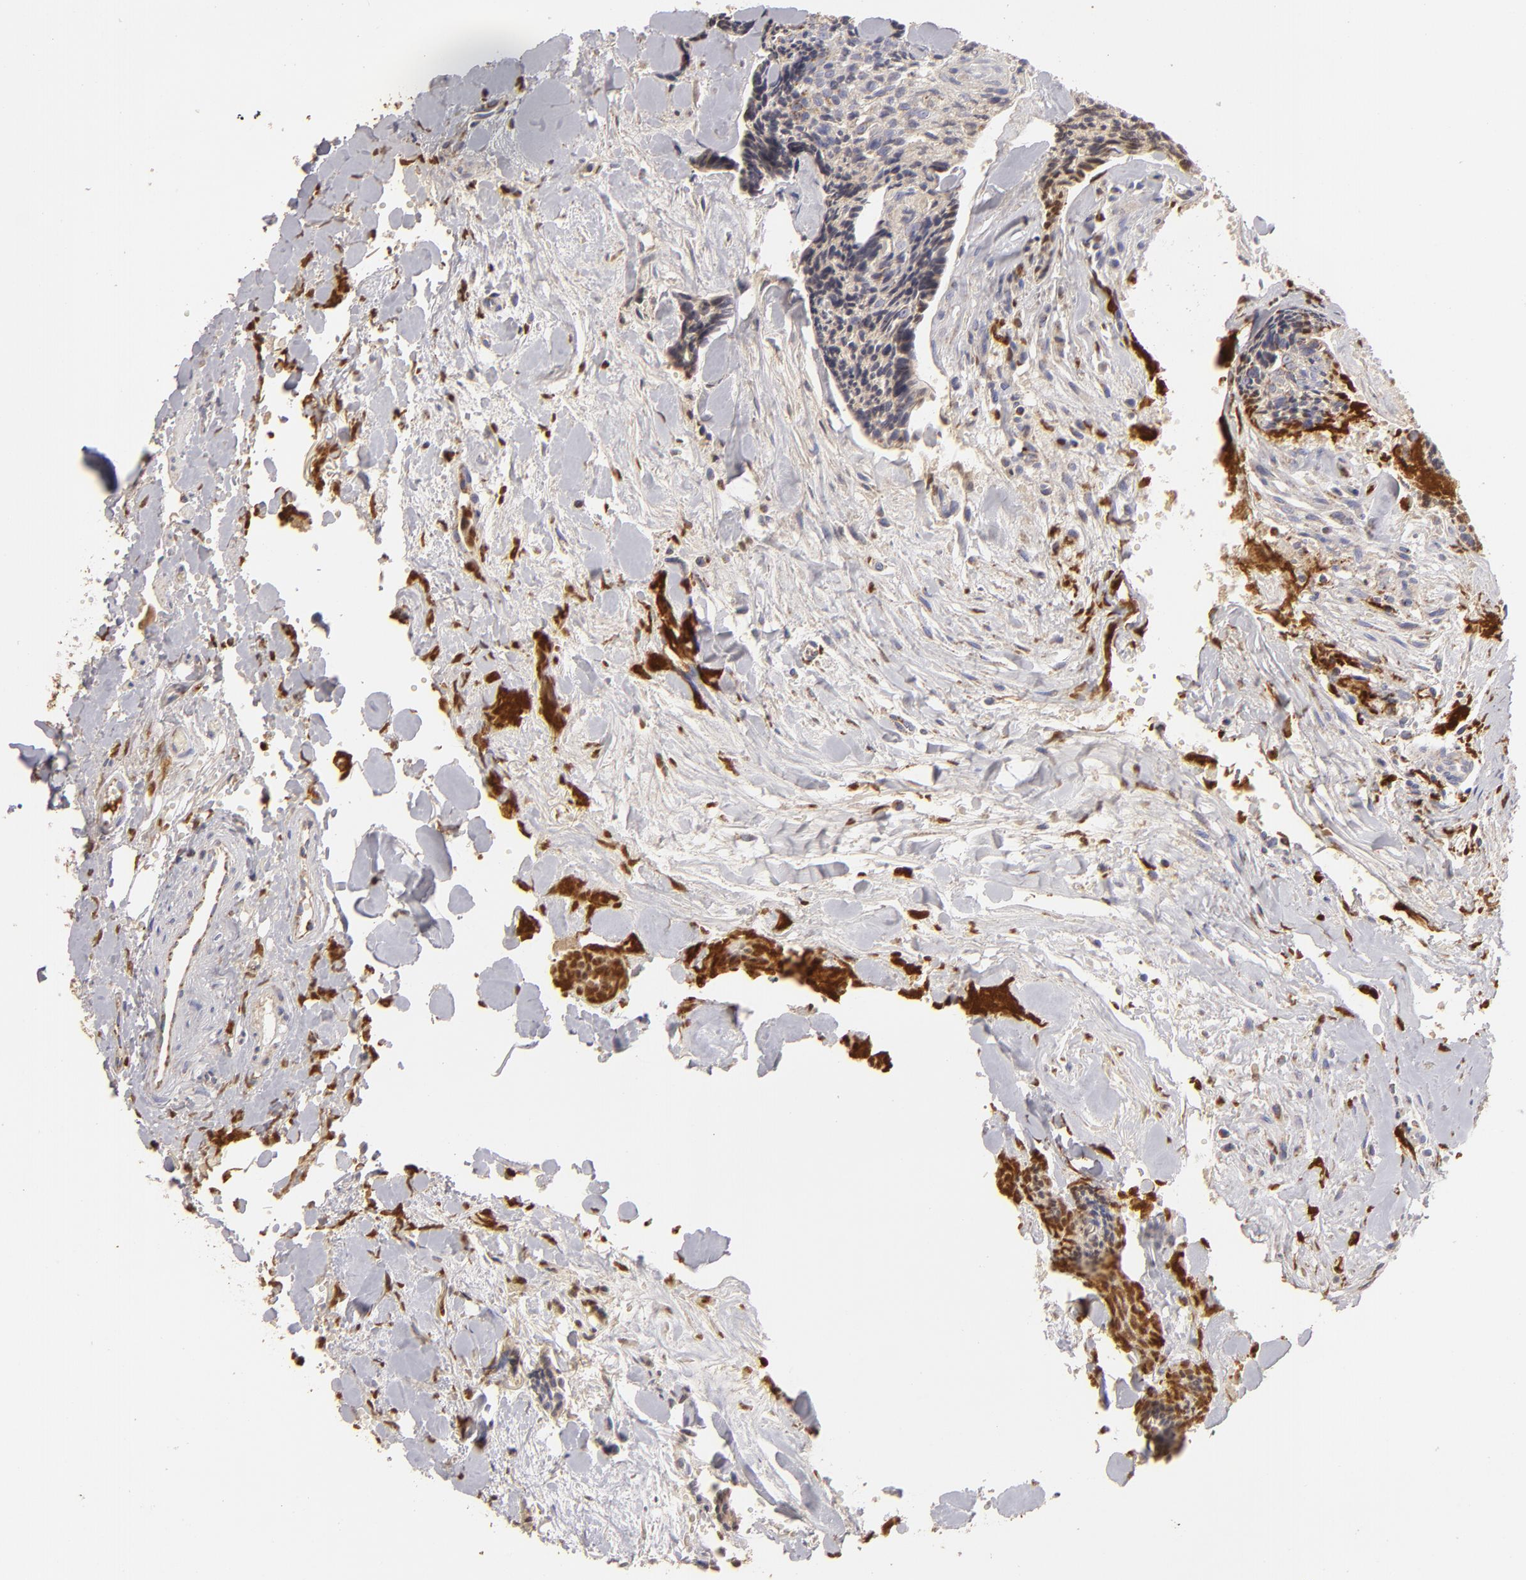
{"staining": {"intensity": "weak", "quantity": ">75%", "location": "cytoplasmic/membranous"}, "tissue": "head and neck cancer", "cell_type": "Tumor cells", "image_type": "cancer", "snomed": [{"axis": "morphology", "description": "Squamous cell carcinoma, NOS"}, {"axis": "topography", "description": "Salivary gland"}, {"axis": "topography", "description": "Head-Neck"}], "caption": "Head and neck cancer (squamous cell carcinoma) stained for a protein (brown) displays weak cytoplasmic/membranous positive expression in approximately >75% of tumor cells.", "gene": "CFB", "patient": {"sex": "male", "age": 70}}